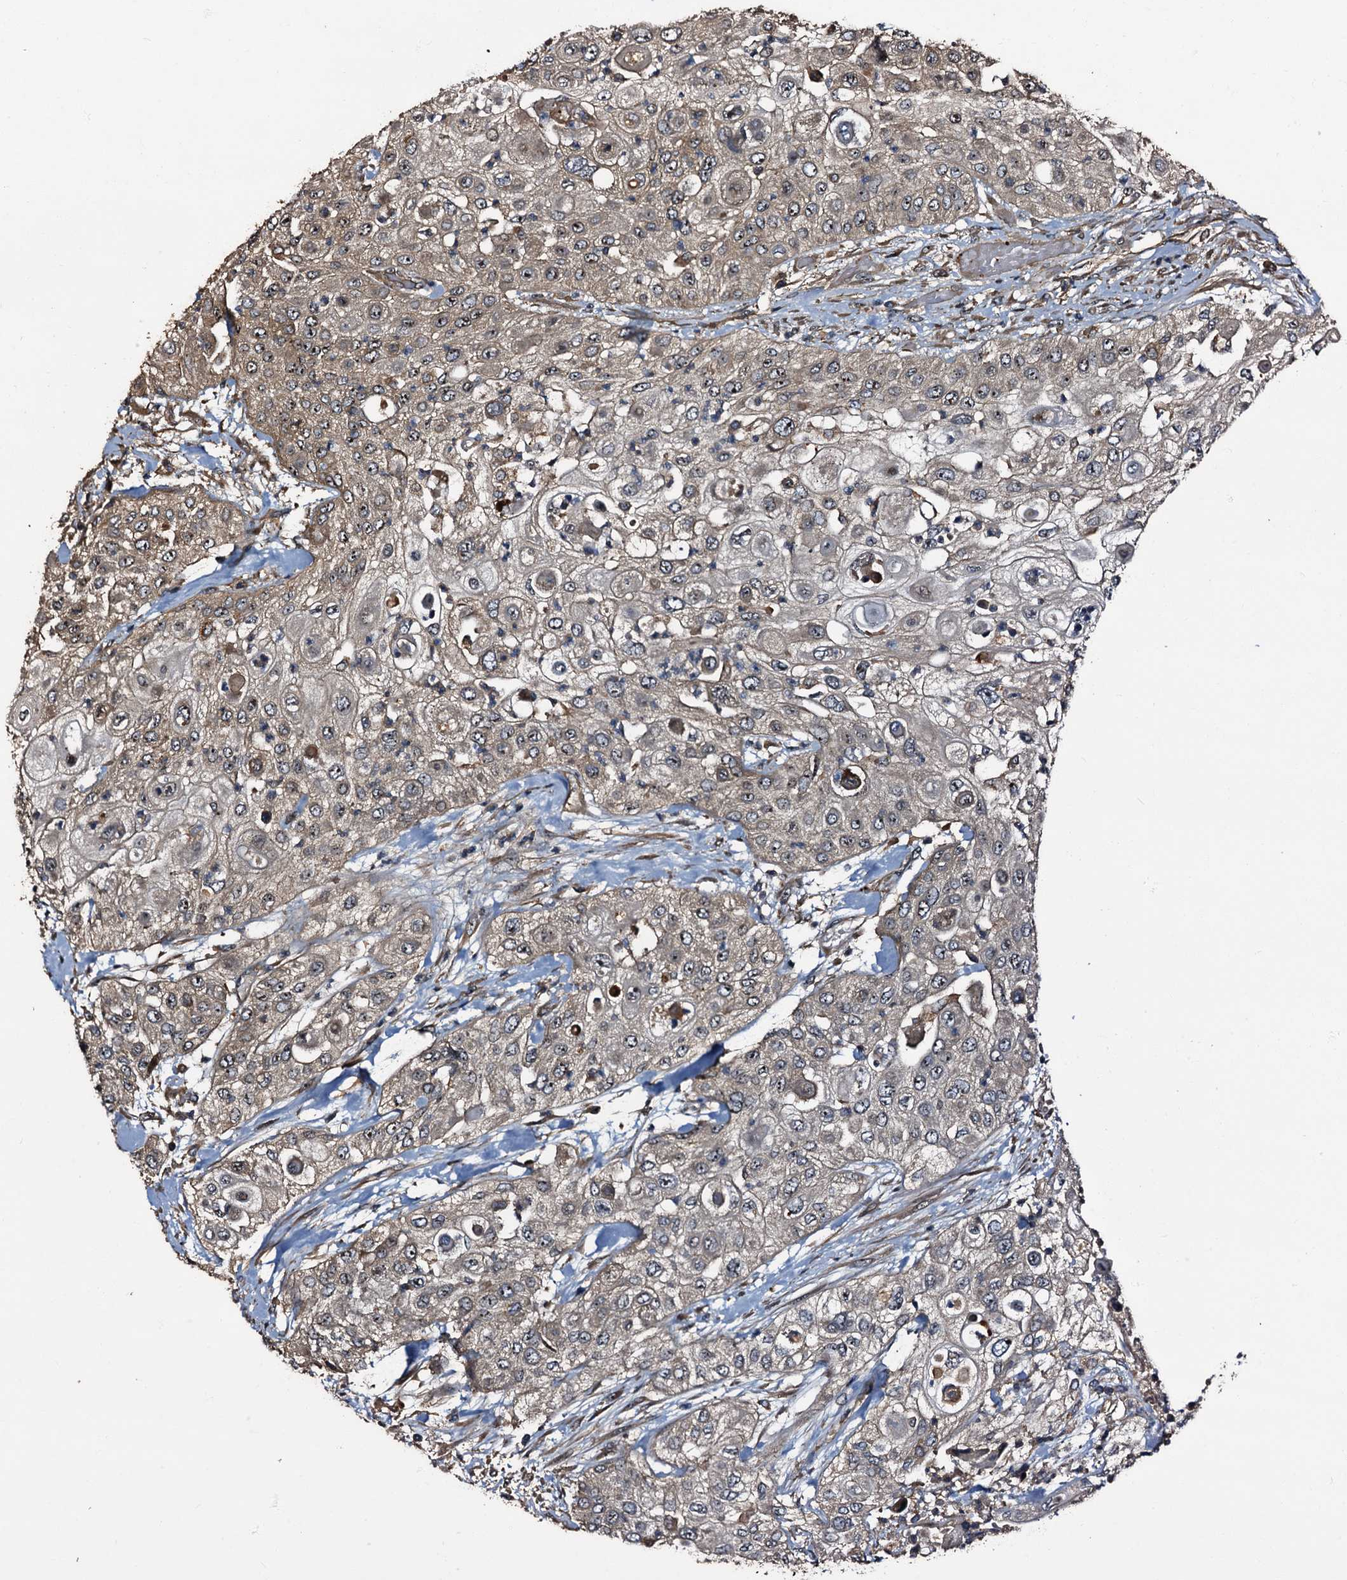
{"staining": {"intensity": "weak", "quantity": "<25%", "location": "cytoplasmic/membranous"}, "tissue": "urothelial cancer", "cell_type": "Tumor cells", "image_type": "cancer", "snomed": [{"axis": "morphology", "description": "Urothelial carcinoma, High grade"}, {"axis": "topography", "description": "Urinary bladder"}], "caption": "The immunohistochemistry (IHC) photomicrograph has no significant staining in tumor cells of urothelial cancer tissue.", "gene": "PEX5", "patient": {"sex": "female", "age": 79}}